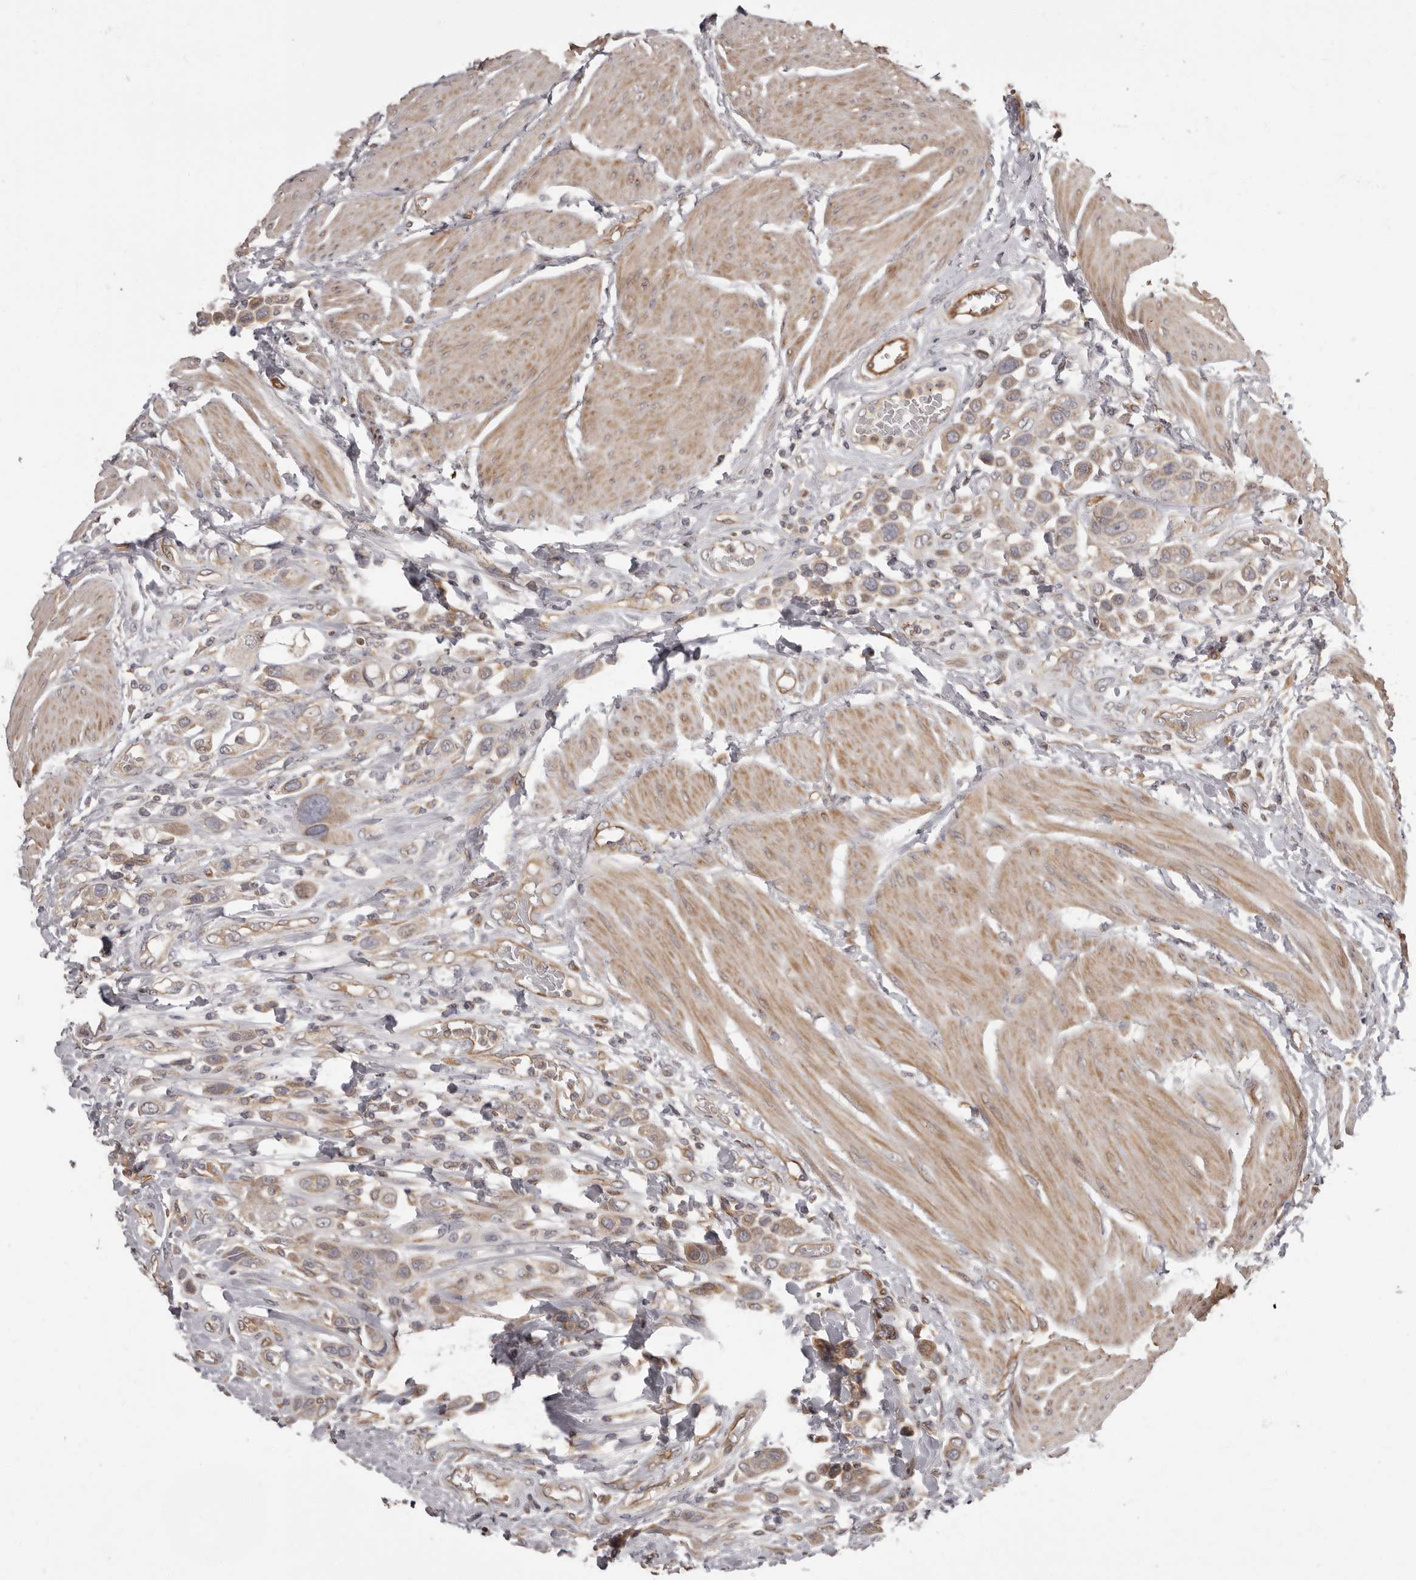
{"staining": {"intensity": "weak", "quantity": ">75%", "location": "cytoplasmic/membranous"}, "tissue": "urothelial cancer", "cell_type": "Tumor cells", "image_type": "cancer", "snomed": [{"axis": "morphology", "description": "Urothelial carcinoma, High grade"}, {"axis": "topography", "description": "Urinary bladder"}], "caption": "Urothelial cancer stained with DAB IHC exhibits low levels of weak cytoplasmic/membranous expression in approximately >75% of tumor cells. The staining was performed using DAB to visualize the protein expression in brown, while the nuclei were stained in blue with hematoxylin (Magnification: 20x).", "gene": "ADCY2", "patient": {"sex": "male", "age": 50}}